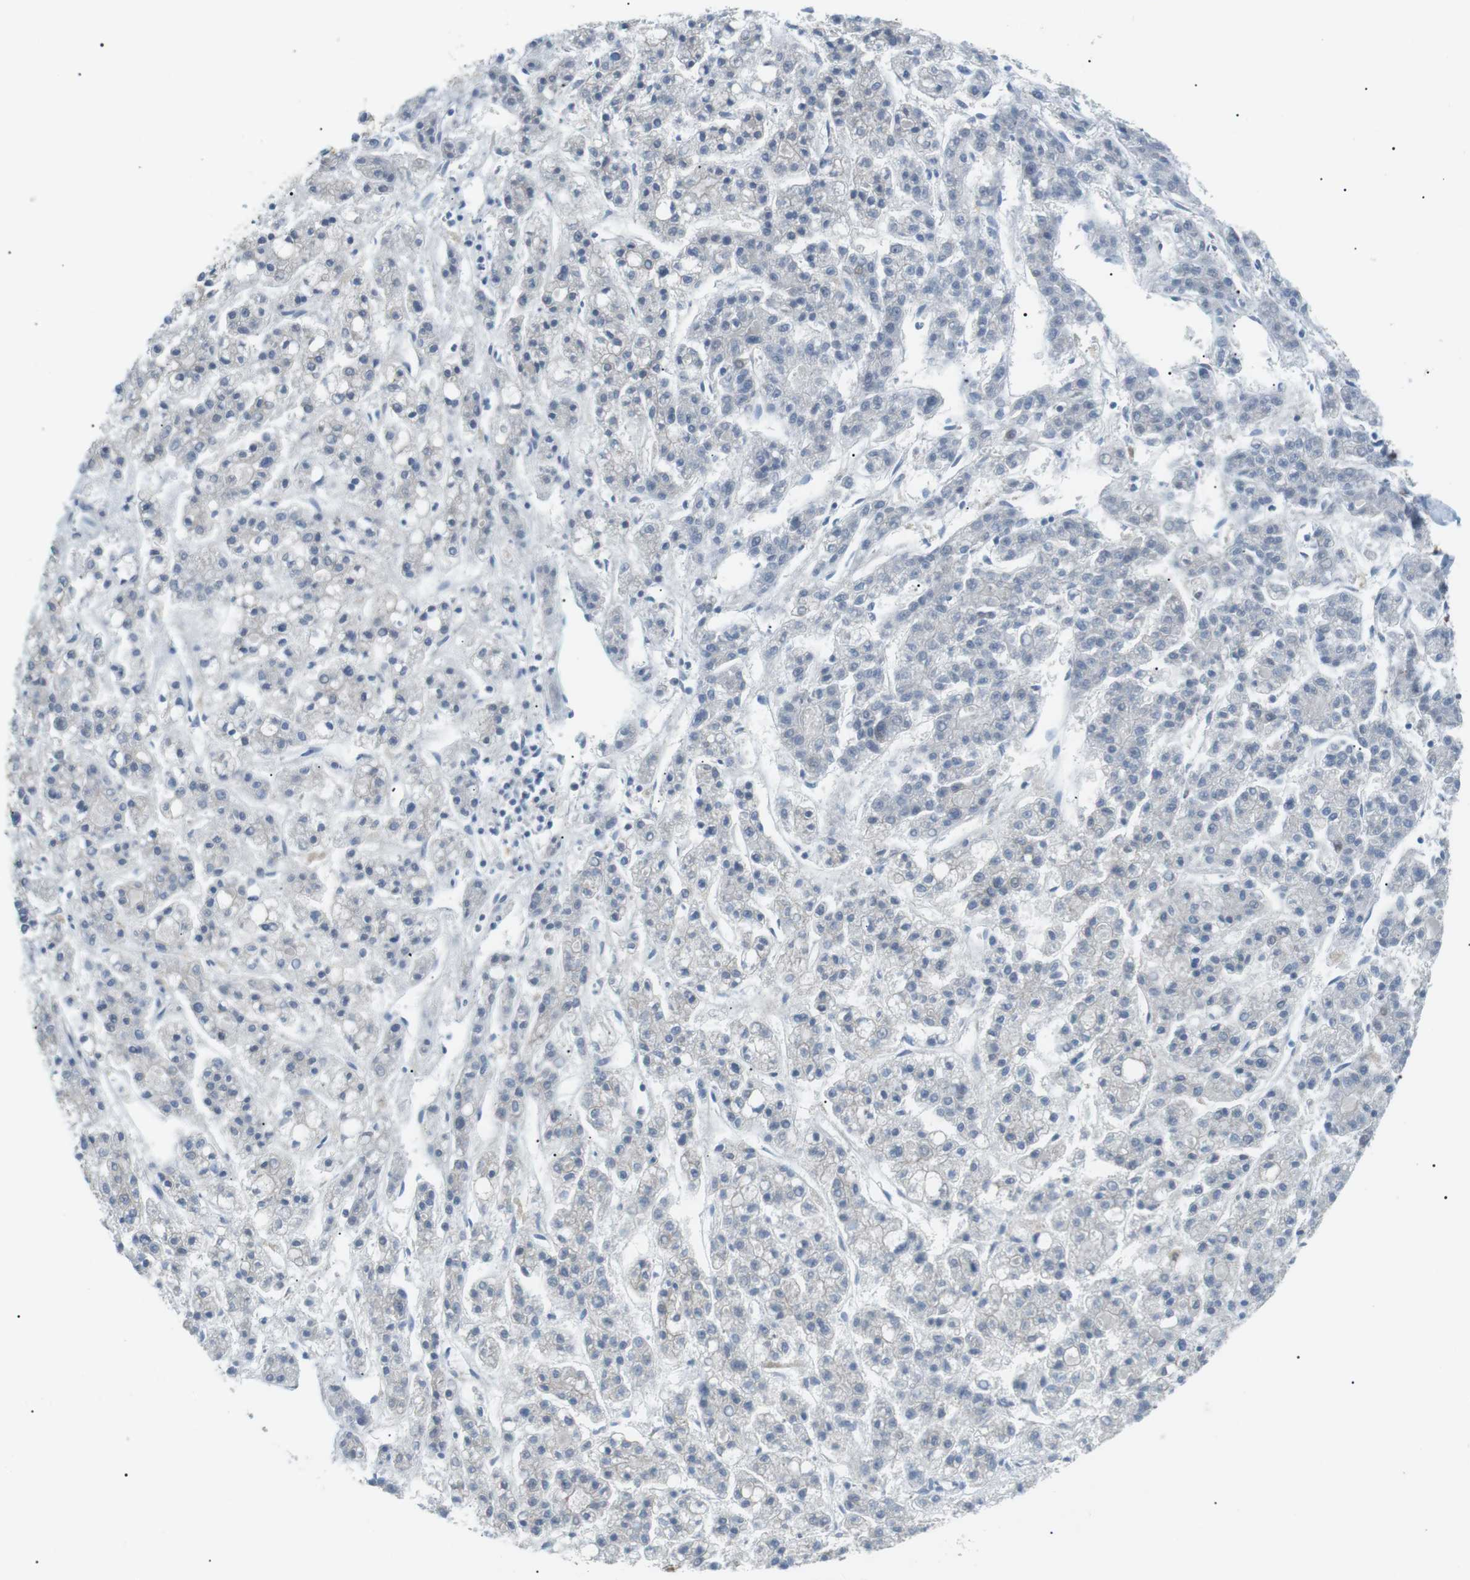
{"staining": {"intensity": "negative", "quantity": "none", "location": "none"}, "tissue": "liver cancer", "cell_type": "Tumor cells", "image_type": "cancer", "snomed": [{"axis": "morphology", "description": "Carcinoma, Hepatocellular, NOS"}, {"axis": "topography", "description": "Liver"}], "caption": "IHC of liver cancer exhibits no staining in tumor cells. Nuclei are stained in blue.", "gene": "B4GALNT2", "patient": {"sex": "male", "age": 70}}